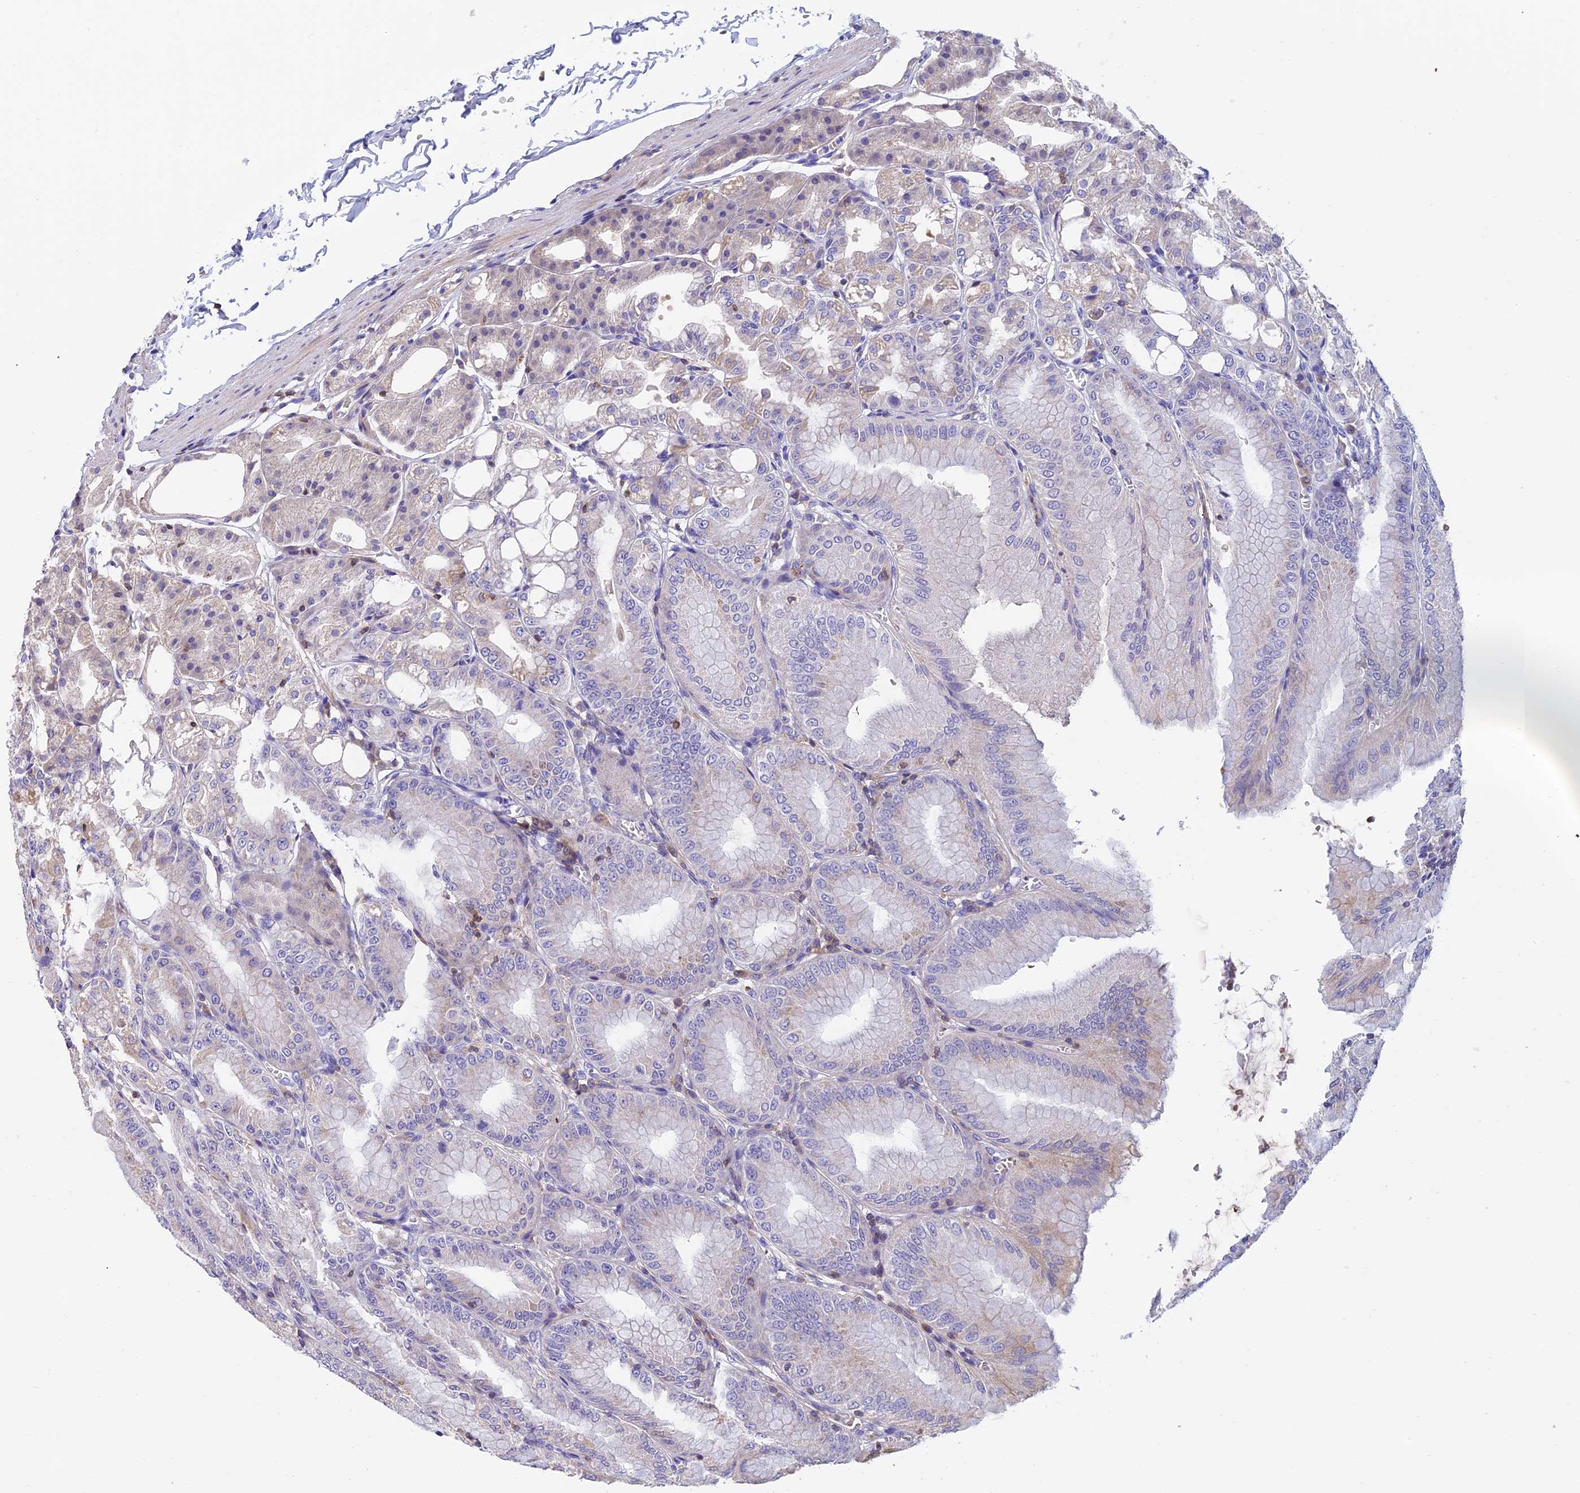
{"staining": {"intensity": "moderate", "quantity": "<25%", "location": "cytoplasmic/membranous"}, "tissue": "stomach", "cell_type": "Glandular cells", "image_type": "normal", "snomed": [{"axis": "morphology", "description": "Normal tissue, NOS"}, {"axis": "topography", "description": "Stomach, lower"}], "caption": "Protein expression analysis of unremarkable human stomach reveals moderate cytoplasmic/membranous positivity in about <25% of glandular cells. Using DAB (brown) and hematoxylin (blue) stains, captured at high magnification using brightfield microscopy.", "gene": "LPXN", "patient": {"sex": "male", "age": 71}}